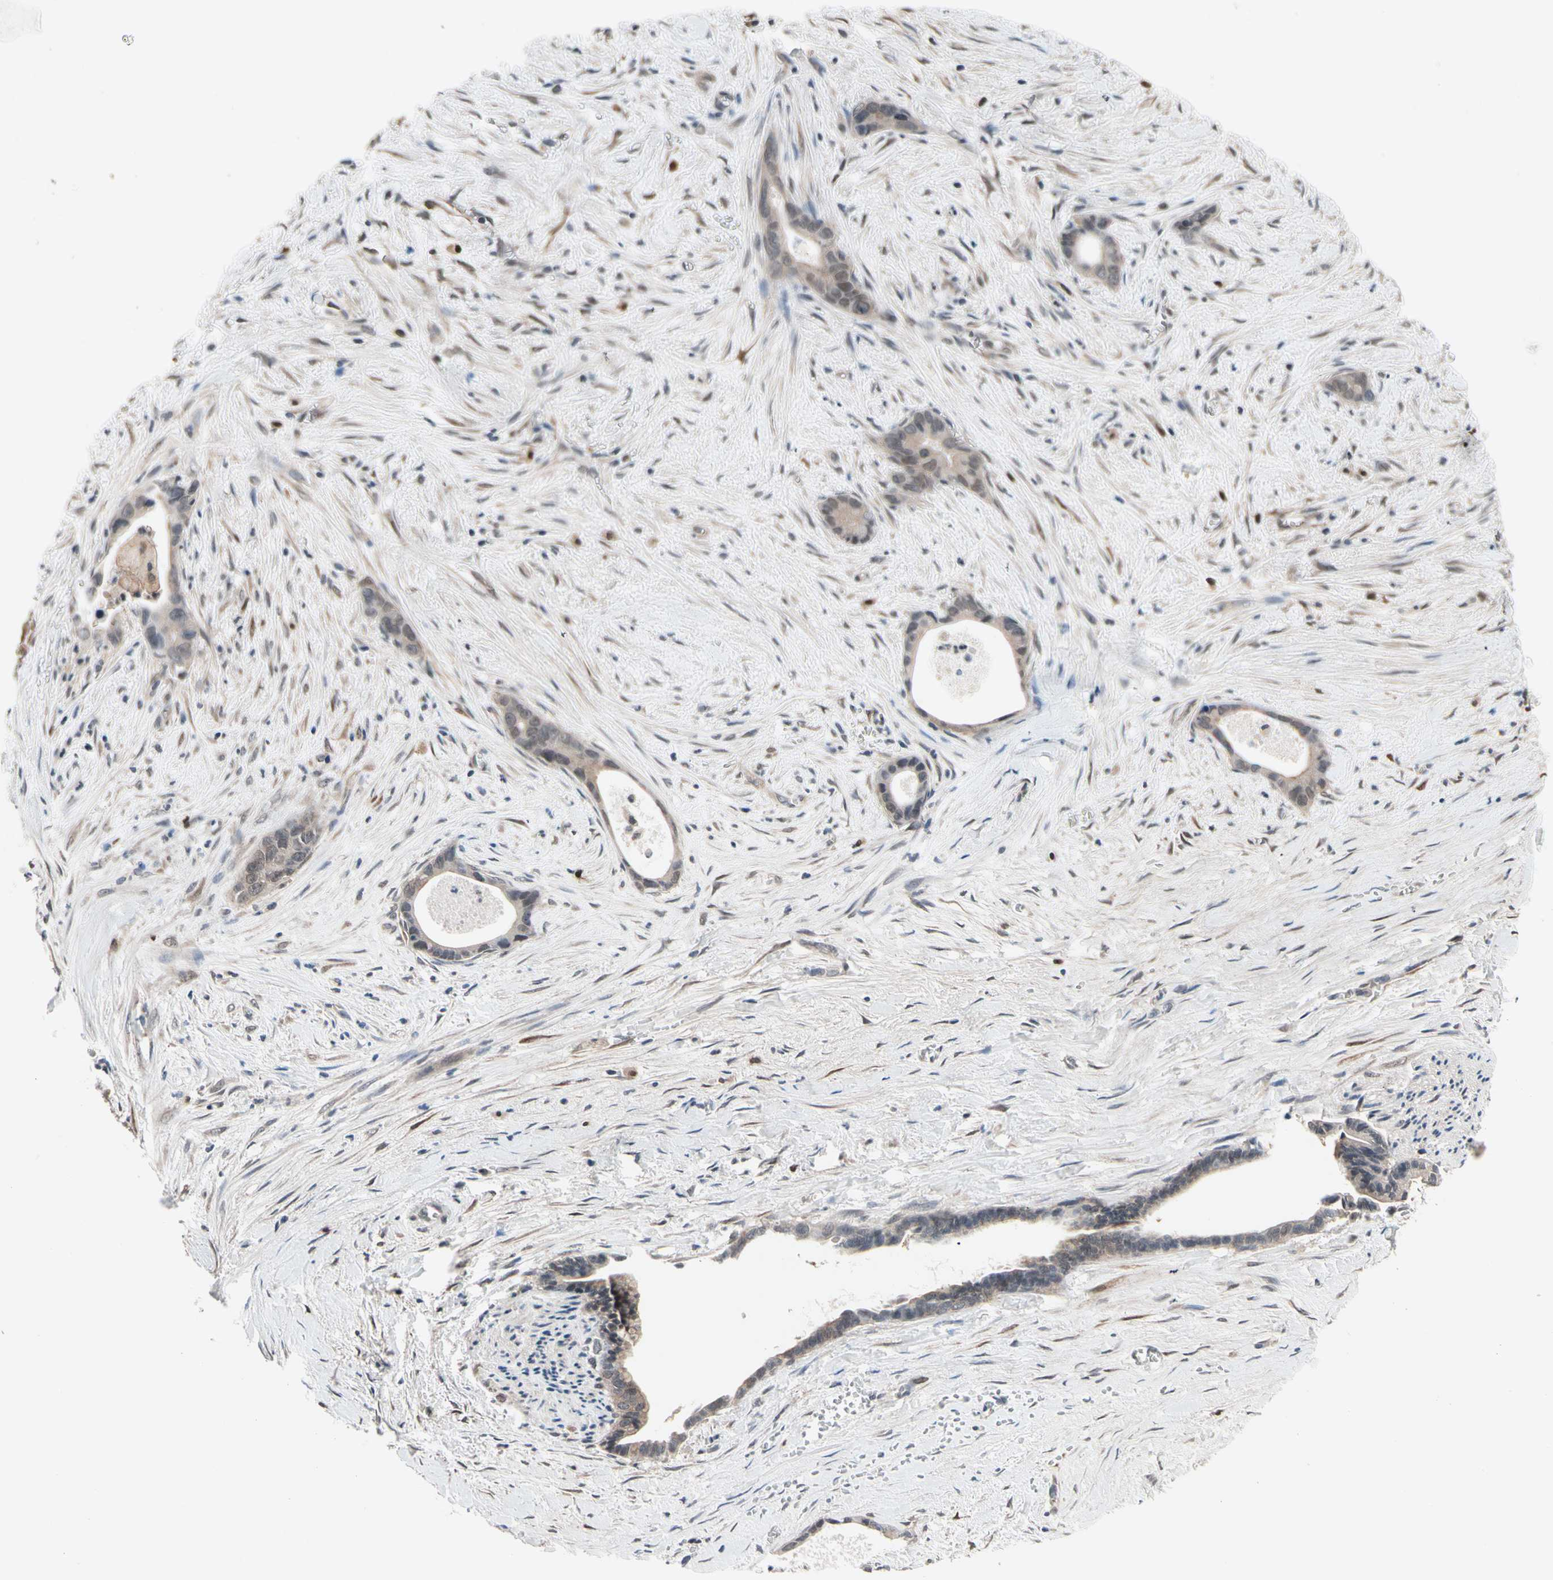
{"staining": {"intensity": "weak", "quantity": ">75%", "location": "cytoplasmic/membranous"}, "tissue": "liver cancer", "cell_type": "Tumor cells", "image_type": "cancer", "snomed": [{"axis": "morphology", "description": "Cholangiocarcinoma"}, {"axis": "topography", "description": "Liver"}], "caption": "Immunohistochemistry (DAB) staining of liver cancer exhibits weak cytoplasmic/membranous protein positivity in about >75% of tumor cells.", "gene": "PRDX6", "patient": {"sex": "female", "age": 55}}